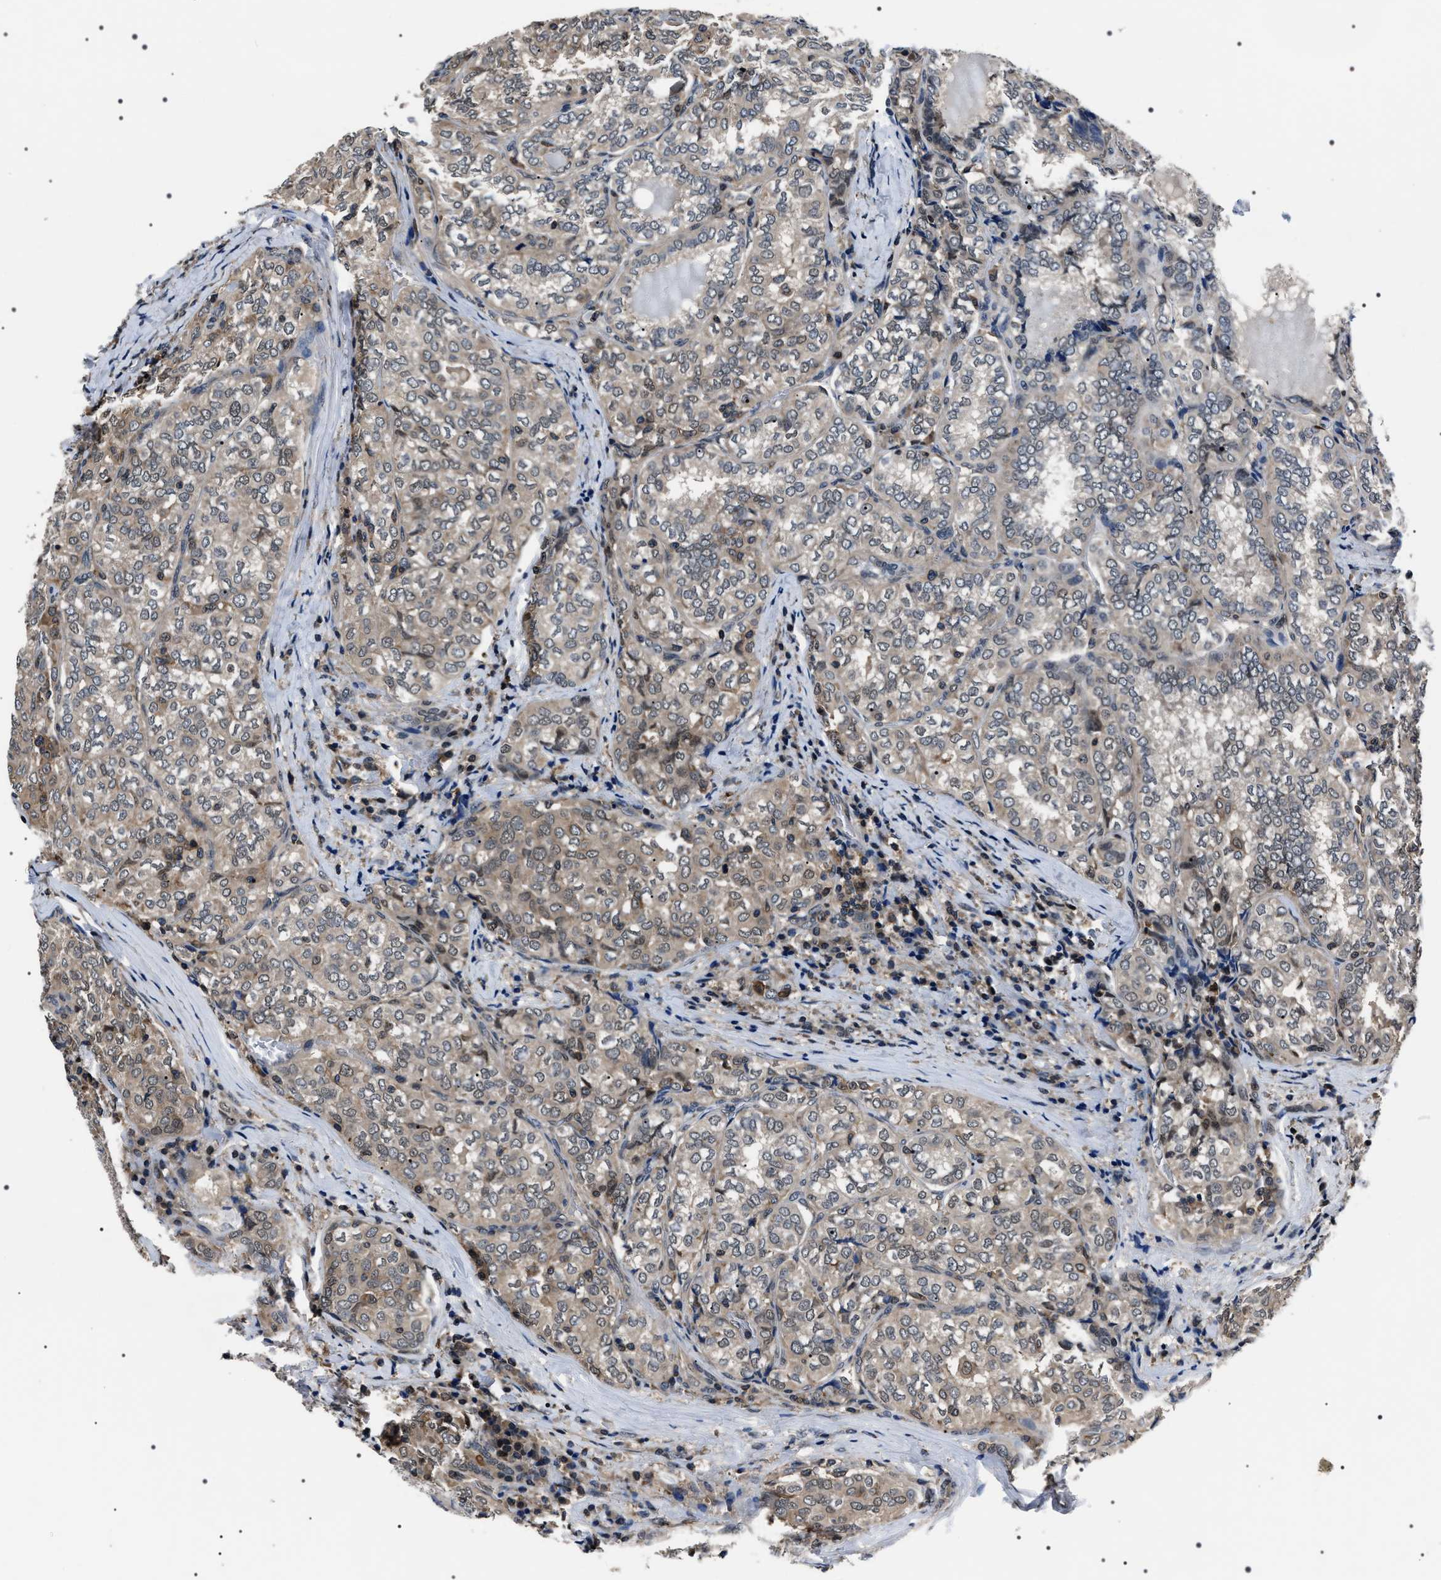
{"staining": {"intensity": "weak", "quantity": "25%-75%", "location": "cytoplasmic/membranous"}, "tissue": "thyroid cancer", "cell_type": "Tumor cells", "image_type": "cancer", "snomed": [{"axis": "morphology", "description": "Normal tissue, NOS"}, {"axis": "morphology", "description": "Papillary adenocarcinoma, NOS"}, {"axis": "topography", "description": "Thyroid gland"}], "caption": "IHC photomicrograph of human thyroid papillary adenocarcinoma stained for a protein (brown), which exhibits low levels of weak cytoplasmic/membranous expression in about 25%-75% of tumor cells.", "gene": "SIPA1", "patient": {"sex": "female", "age": 30}}